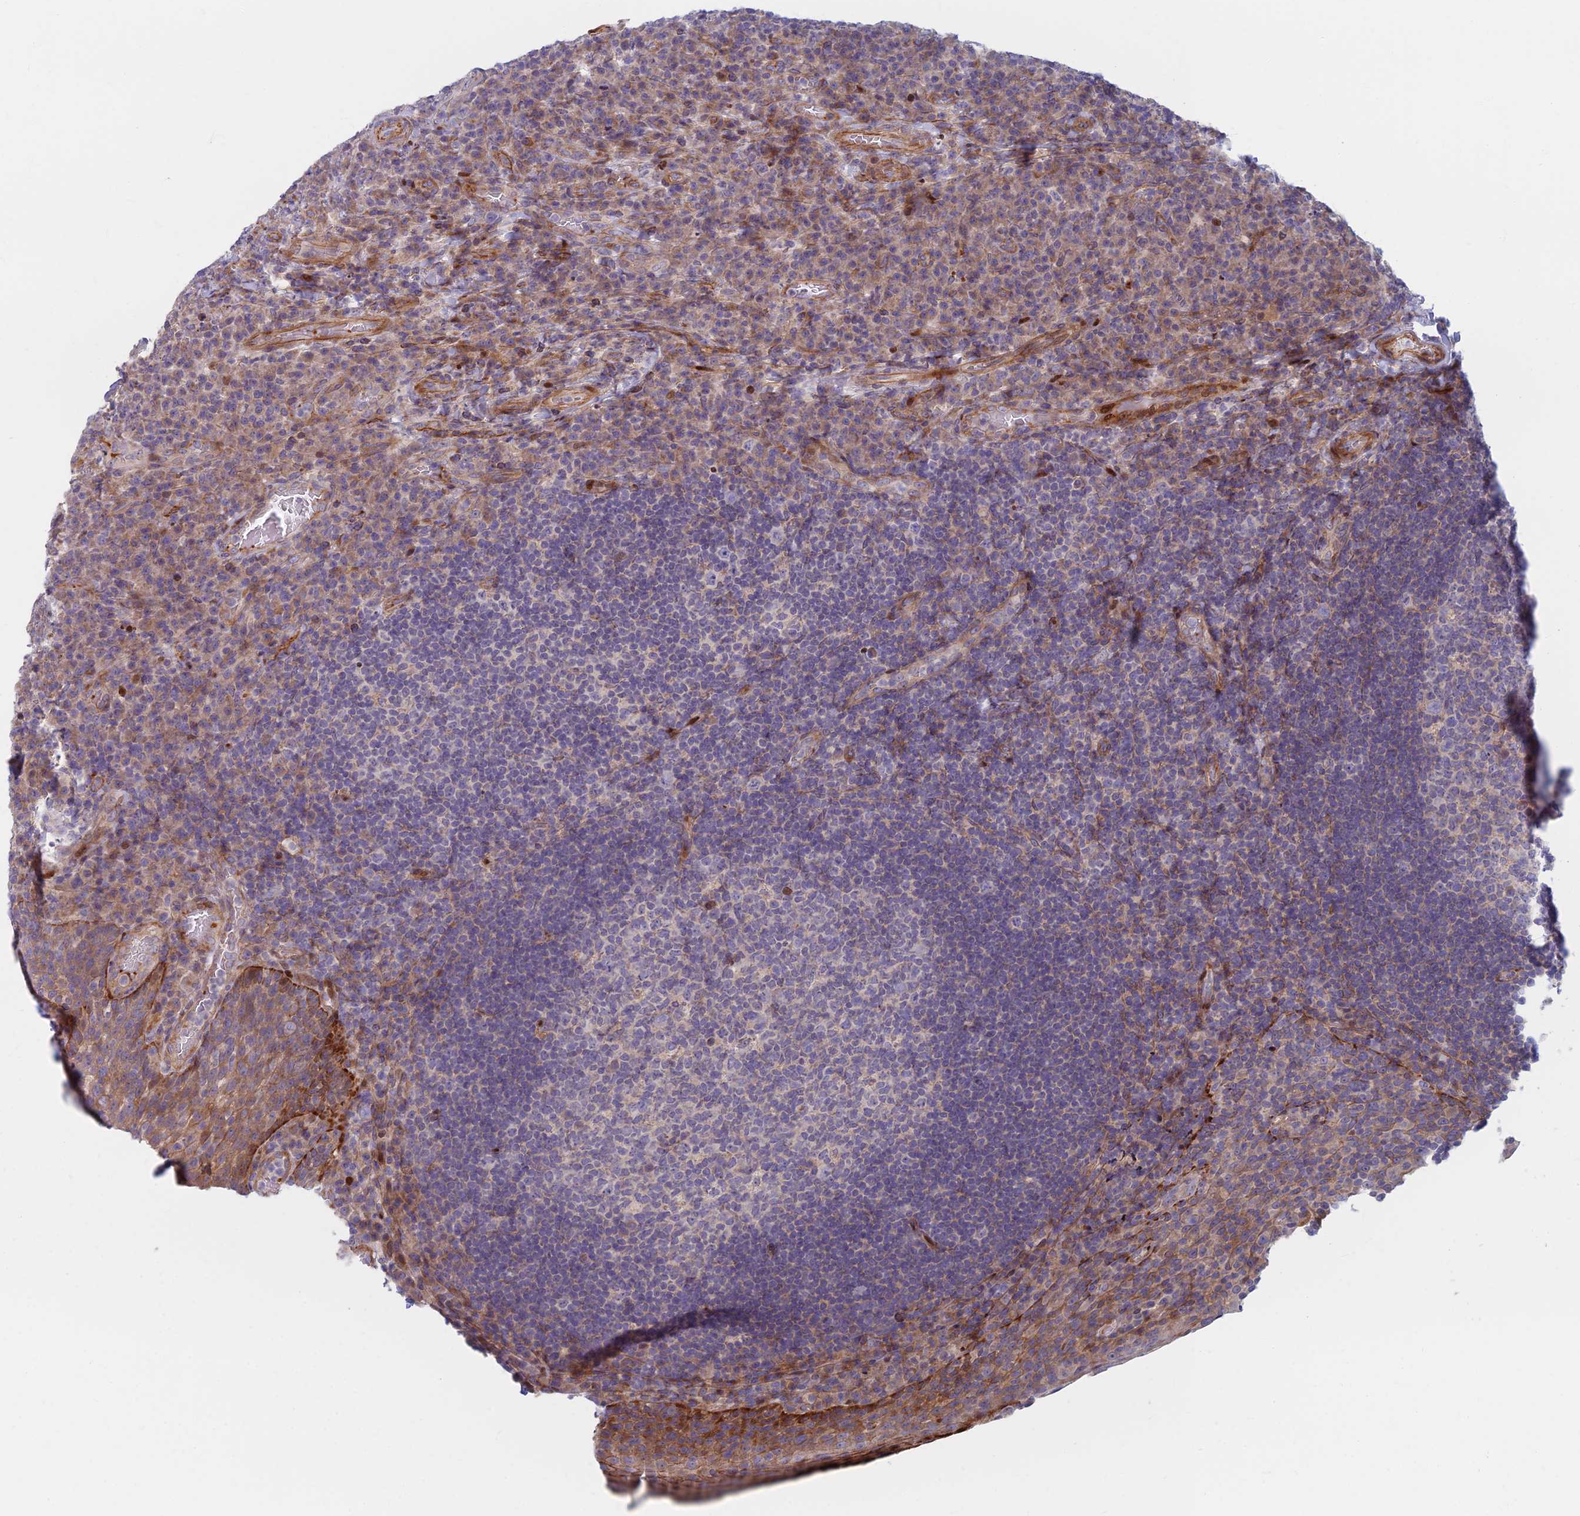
{"staining": {"intensity": "negative", "quantity": "none", "location": "none"}, "tissue": "tonsil", "cell_type": "Germinal center cells", "image_type": "normal", "snomed": [{"axis": "morphology", "description": "Normal tissue, NOS"}, {"axis": "topography", "description": "Tonsil"}], "caption": "Protein analysis of benign tonsil shows no significant staining in germinal center cells.", "gene": "C15orf40", "patient": {"sex": "male", "age": 17}}